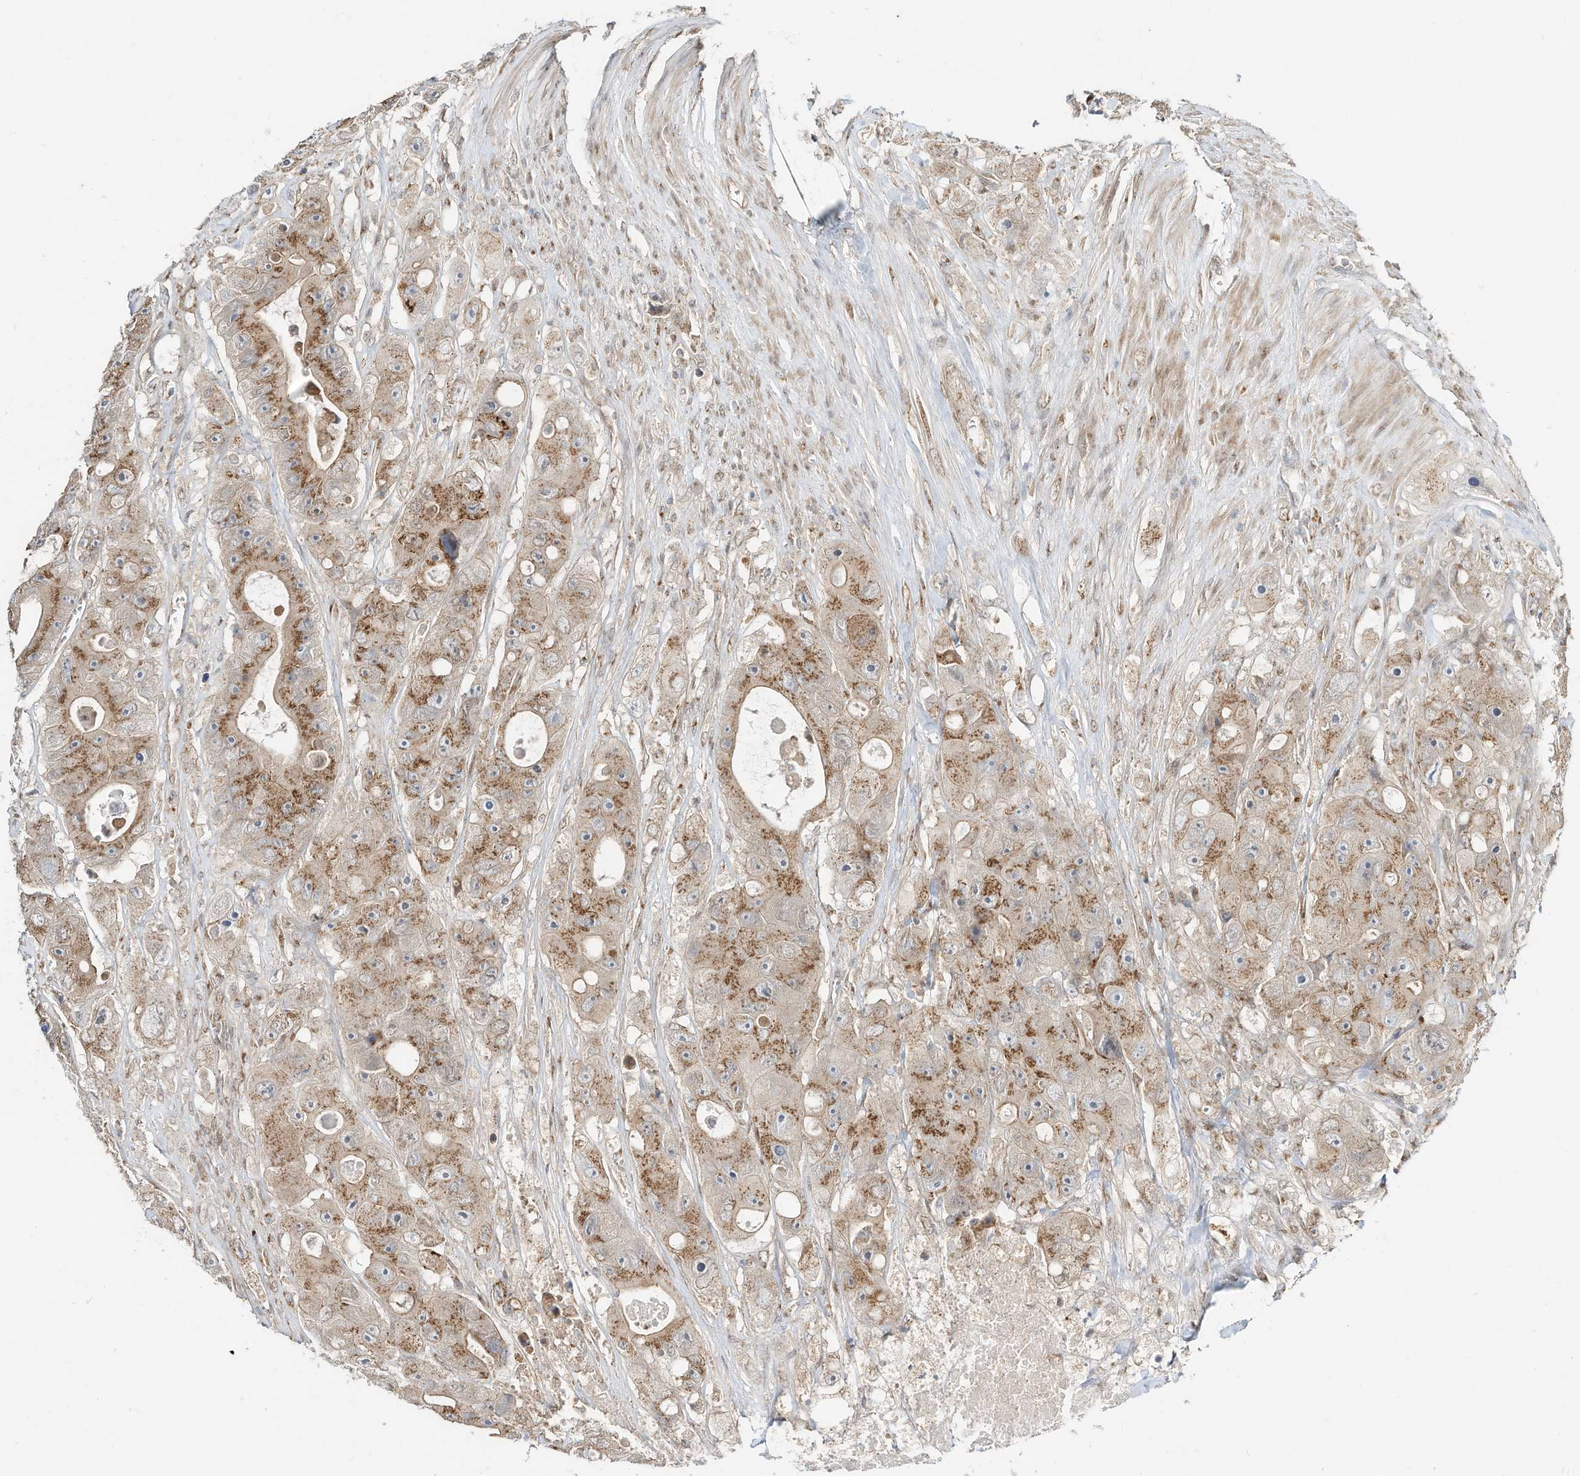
{"staining": {"intensity": "moderate", "quantity": ">75%", "location": "cytoplasmic/membranous"}, "tissue": "colorectal cancer", "cell_type": "Tumor cells", "image_type": "cancer", "snomed": [{"axis": "morphology", "description": "Adenocarcinoma, NOS"}, {"axis": "topography", "description": "Colon"}], "caption": "Protein analysis of colorectal adenocarcinoma tissue displays moderate cytoplasmic/membranous expression in about >75% of tumor cells.", "gene": "CUX1", "patient": {"sex": "female", "age": 46}}